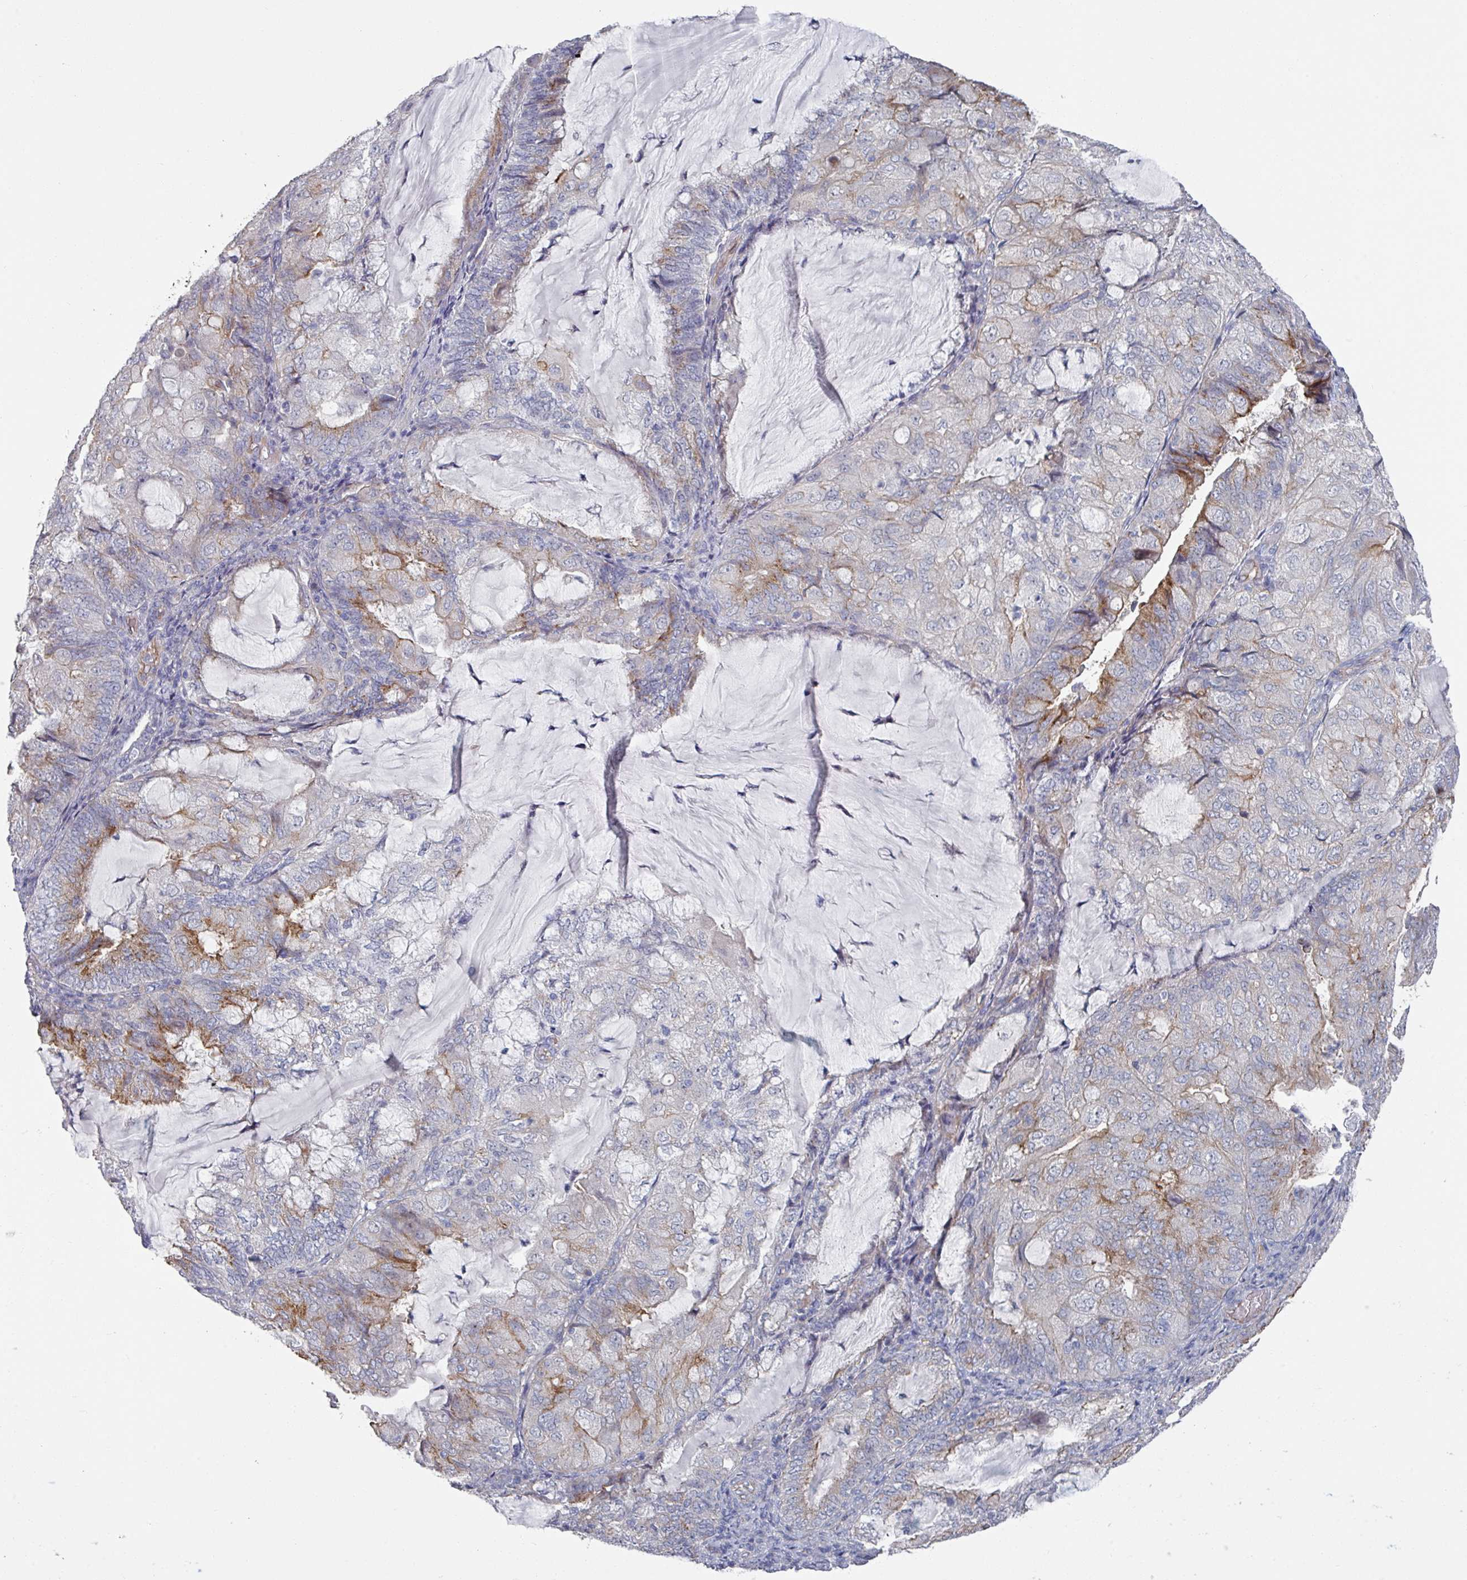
{"staining": {"intensity": "moderate", "quantity": "<25%", "location": "cytoplasmic/membranous"}, "tissue": "endometrial cancer", "cell_type": "Tumor cells", "image_type": "cancer", "snomed": [{"axis": "morphology", "description": "Adenocarcinoma, NOS"}, {"axis": "topography", "description": "Endometrium"}], "caption": "Immunohistochemical staining of human endometrial cancer (adenocarcinoma) exhibits moderate cytoplasmic/membranous protein expression in approximately <25% of tumor cells.", "gene": "EFL1", "patient": {"sex": "female", "age": 81}}